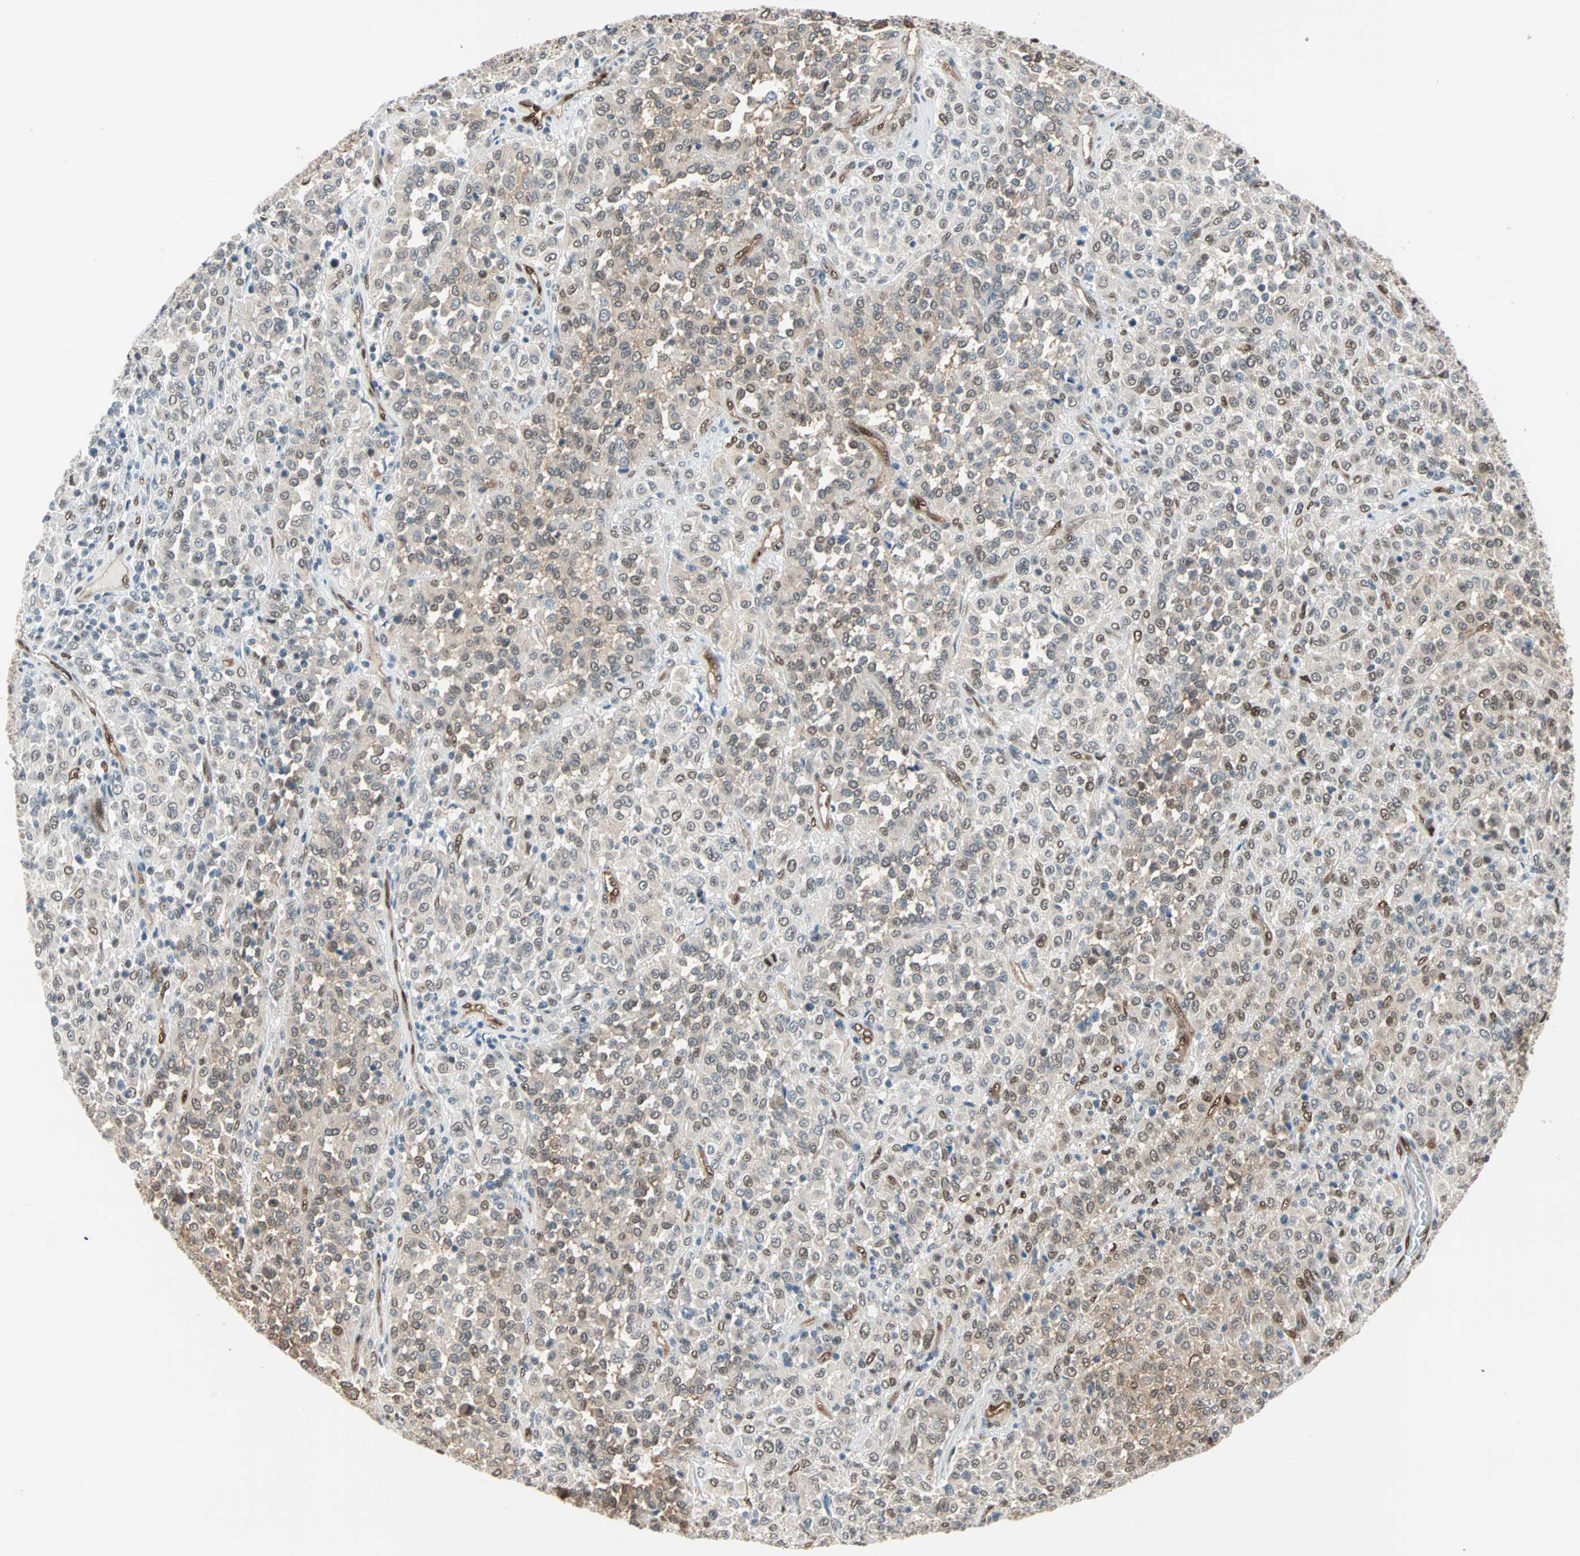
{"staining": {"intensity": "weak", "quantity": ">75%", "location": "cytoplasmic/membranous,nuclear"}, "tissue": "melanoma", "cell_type": "Tumor cells", "image_type": "cancer", "snomed": [{"axis": "morphology", "description": "Malignant melanoma, Metastatic site"}, {"axis": "topography", "description": "Pancreas"}], "caption": "Immunohistochemical staining of melanoma demonstrates weak cytoplasmic/membranous and nuclear protein expression in approximately >75% of tumor cells. (Stains: DAB in brown, nuclei in blue, Microscopy: brightfield microscopy at high magnification).", "gene": "WWTR1", "patient": {"sex": "female", "age": 30}}